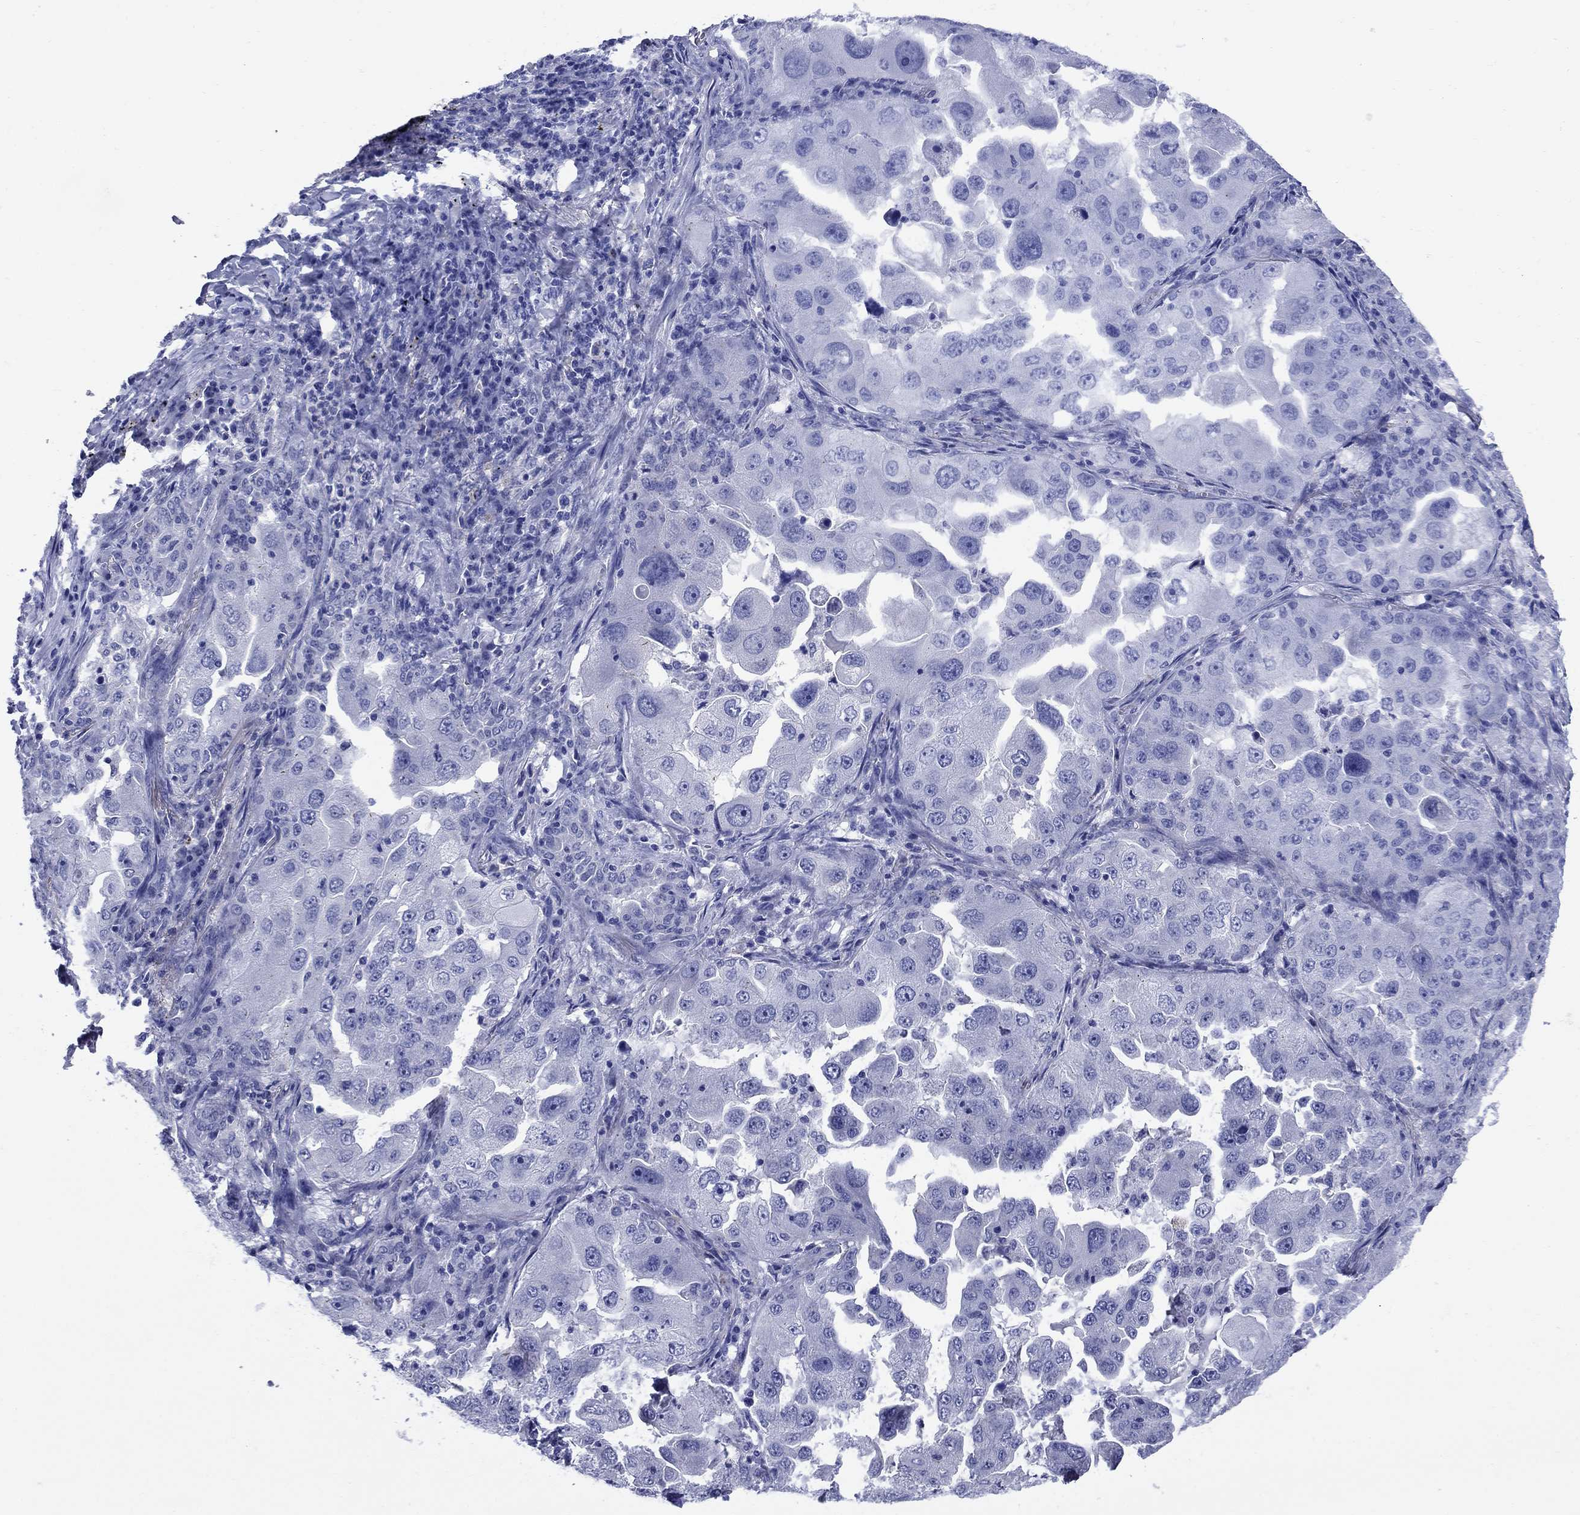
{"staining": {"intensity": "negative", "quantity": "none", "location": "none"}, "tissue": "lung cancer", "cell_type": "Tumor cells", "image_type": "cancer", "snomed": [{"axis": "morphology", "description": "Adenocarcinoma, NOS"}, {"axis": "topography", "description": "Lung"}], "caption": "Protein analysis of lung cancer (adenocarcinoma) exhibits no significant expression in tumor cells.", "gene": "SMCP", "patient": {"sex": "female", "age": 61}}